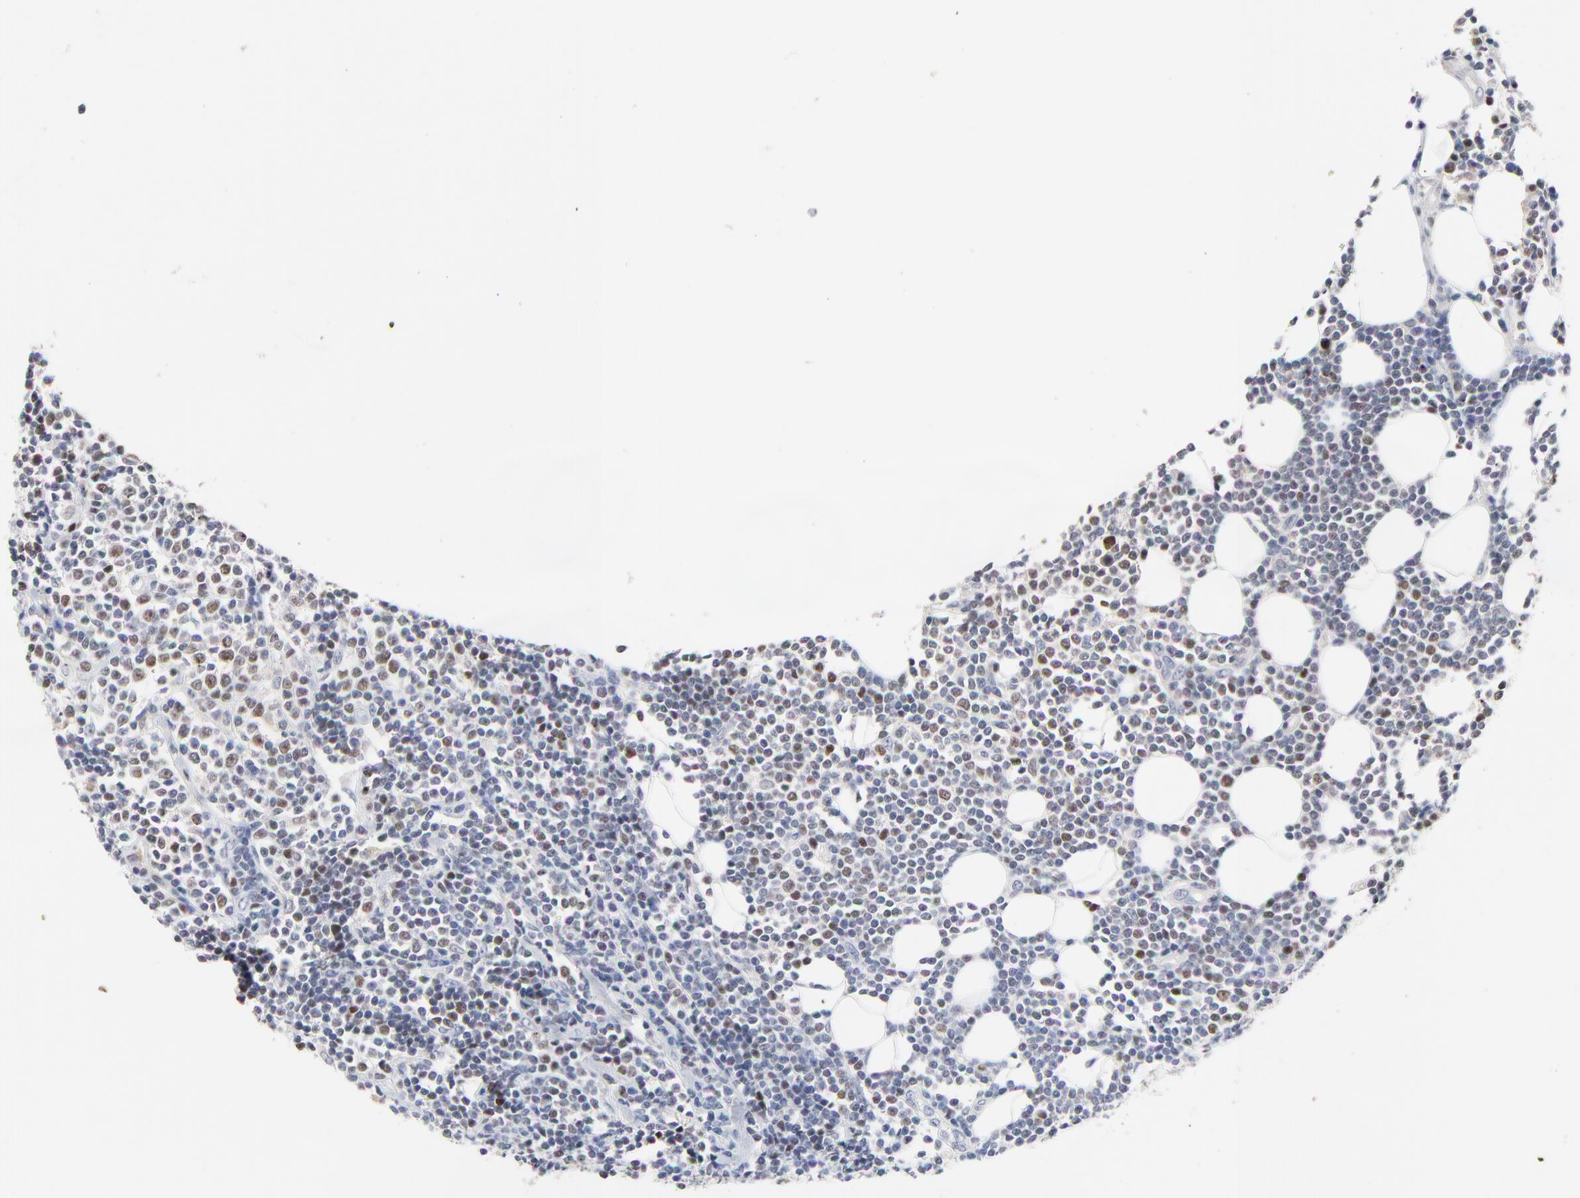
{"staining": {"intensity": "moderate", "quantity": "25%-75%", "location": "nuclear"}, "tissue": "lymphoma", "cell_type": "Tumor cells", "image_type": "cancer", "snomed": [{"axis": "morphology", "description": "Malignant lymphoma, non-Hodgkin's type, Low grade"}, {"axis": "topography", "description": "Soft tissue"}], "caption": "This photomicrograph shows IHC staining of human lymphoma, with medium moderate nuclear positivity in about 25%-75% of tumor cells.", "gene": "AADAC", "patient": {"sex": "male", "age": 92}}